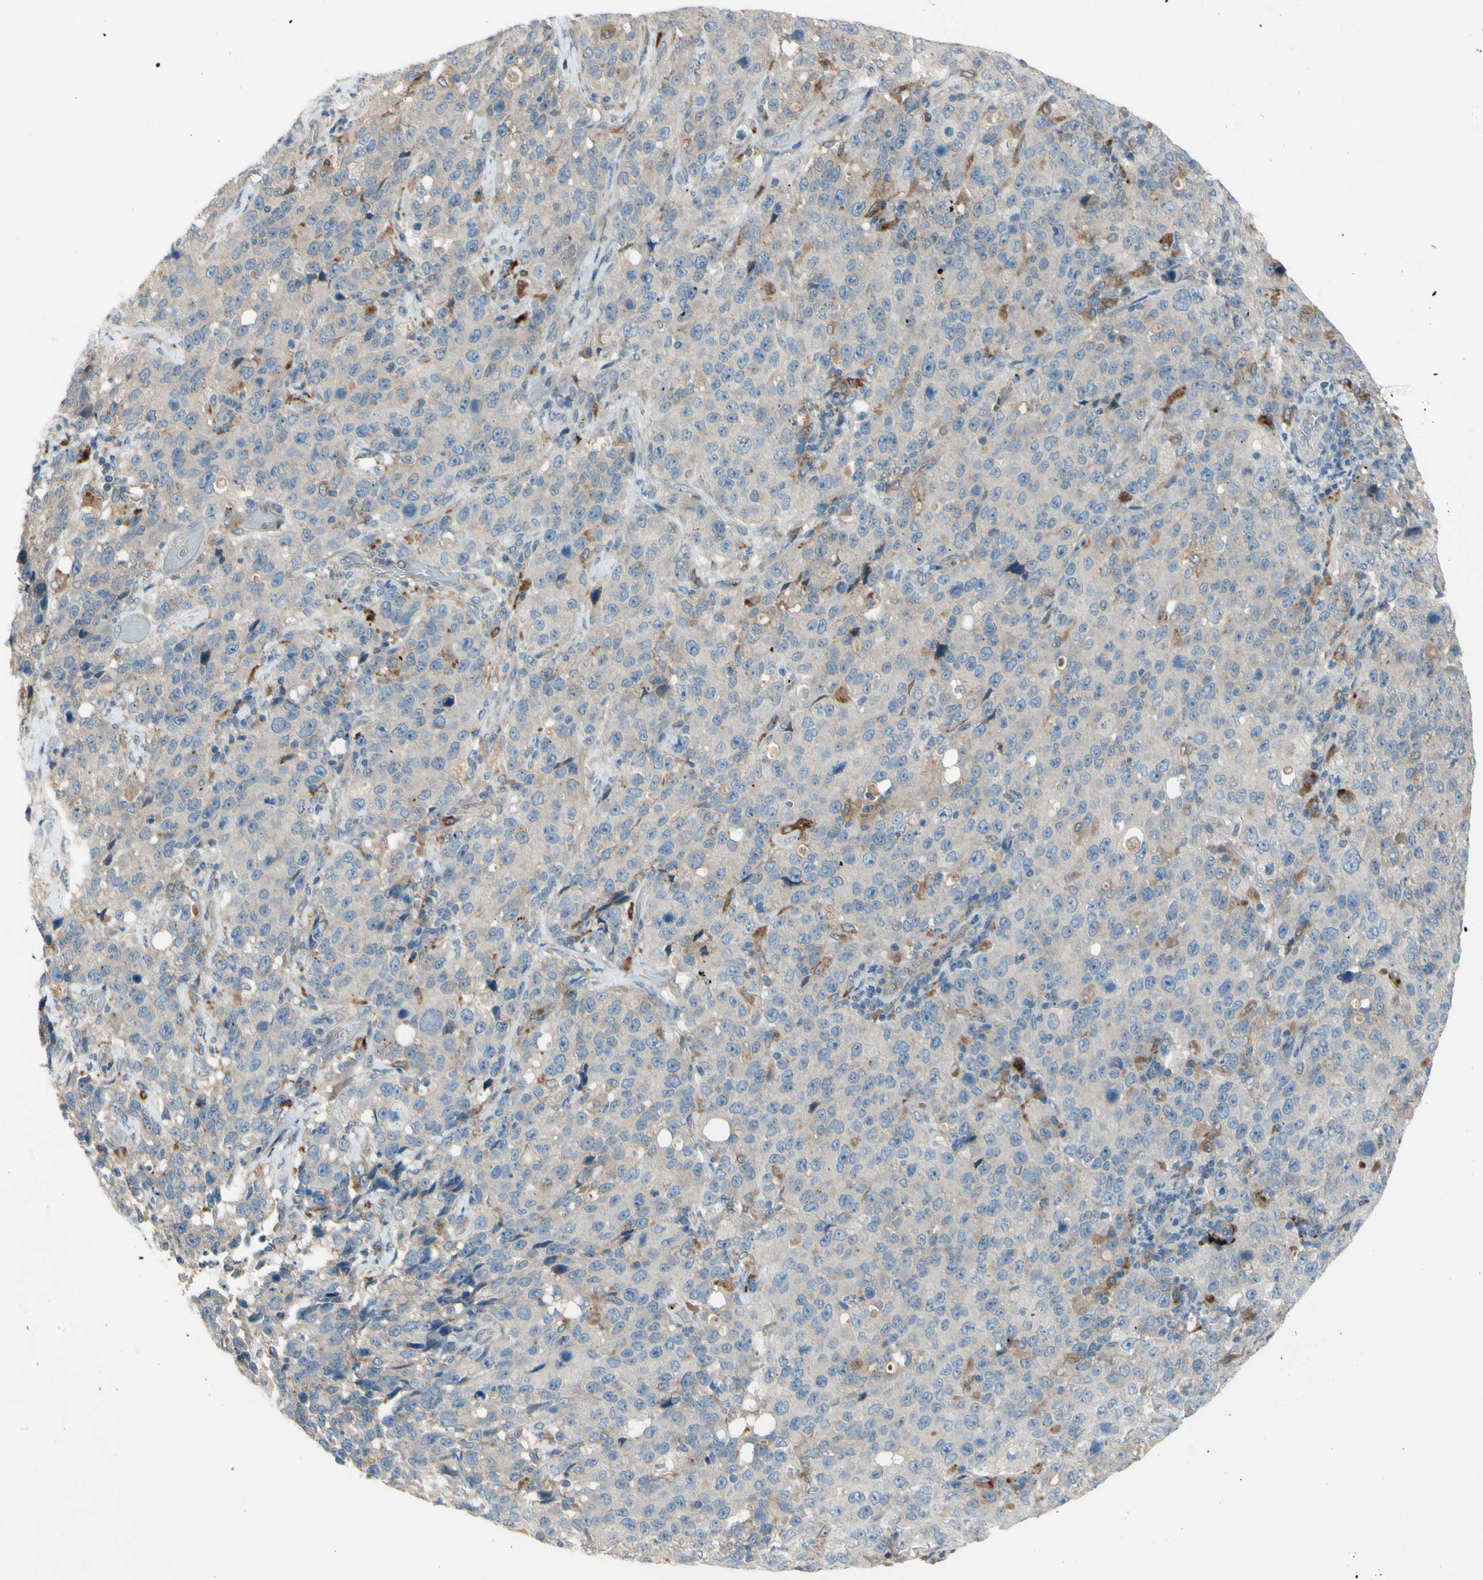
{"staining": {"intensity": "weak", "quantity": "<25%", "location": "cytoplasmic/membranous"}, "tissue": "stomach cancer", "cell_type": "Tumor cells", "image_type": "cancer", "snomed": [{"axis": "morphology", "description": "Normal tissue, NOS"}, {"axis": "morphology", "description": "Adenocarcinoma, NOS"}, {"axis": "topography", "description": "Stomach"}], "caption": "DAB (3,3'-diaminobenzidine) immunohistochemical staining of adenocarcinoma (stomach) reveals no significant expression in tumor cells. (Stains: DAB immunohistochemistry with hematoxylin counter stain, Microscopy: brightfield microscopy at high magnification).", "gene": "AFP", "patient": {"sex": "male", "age": 48}}